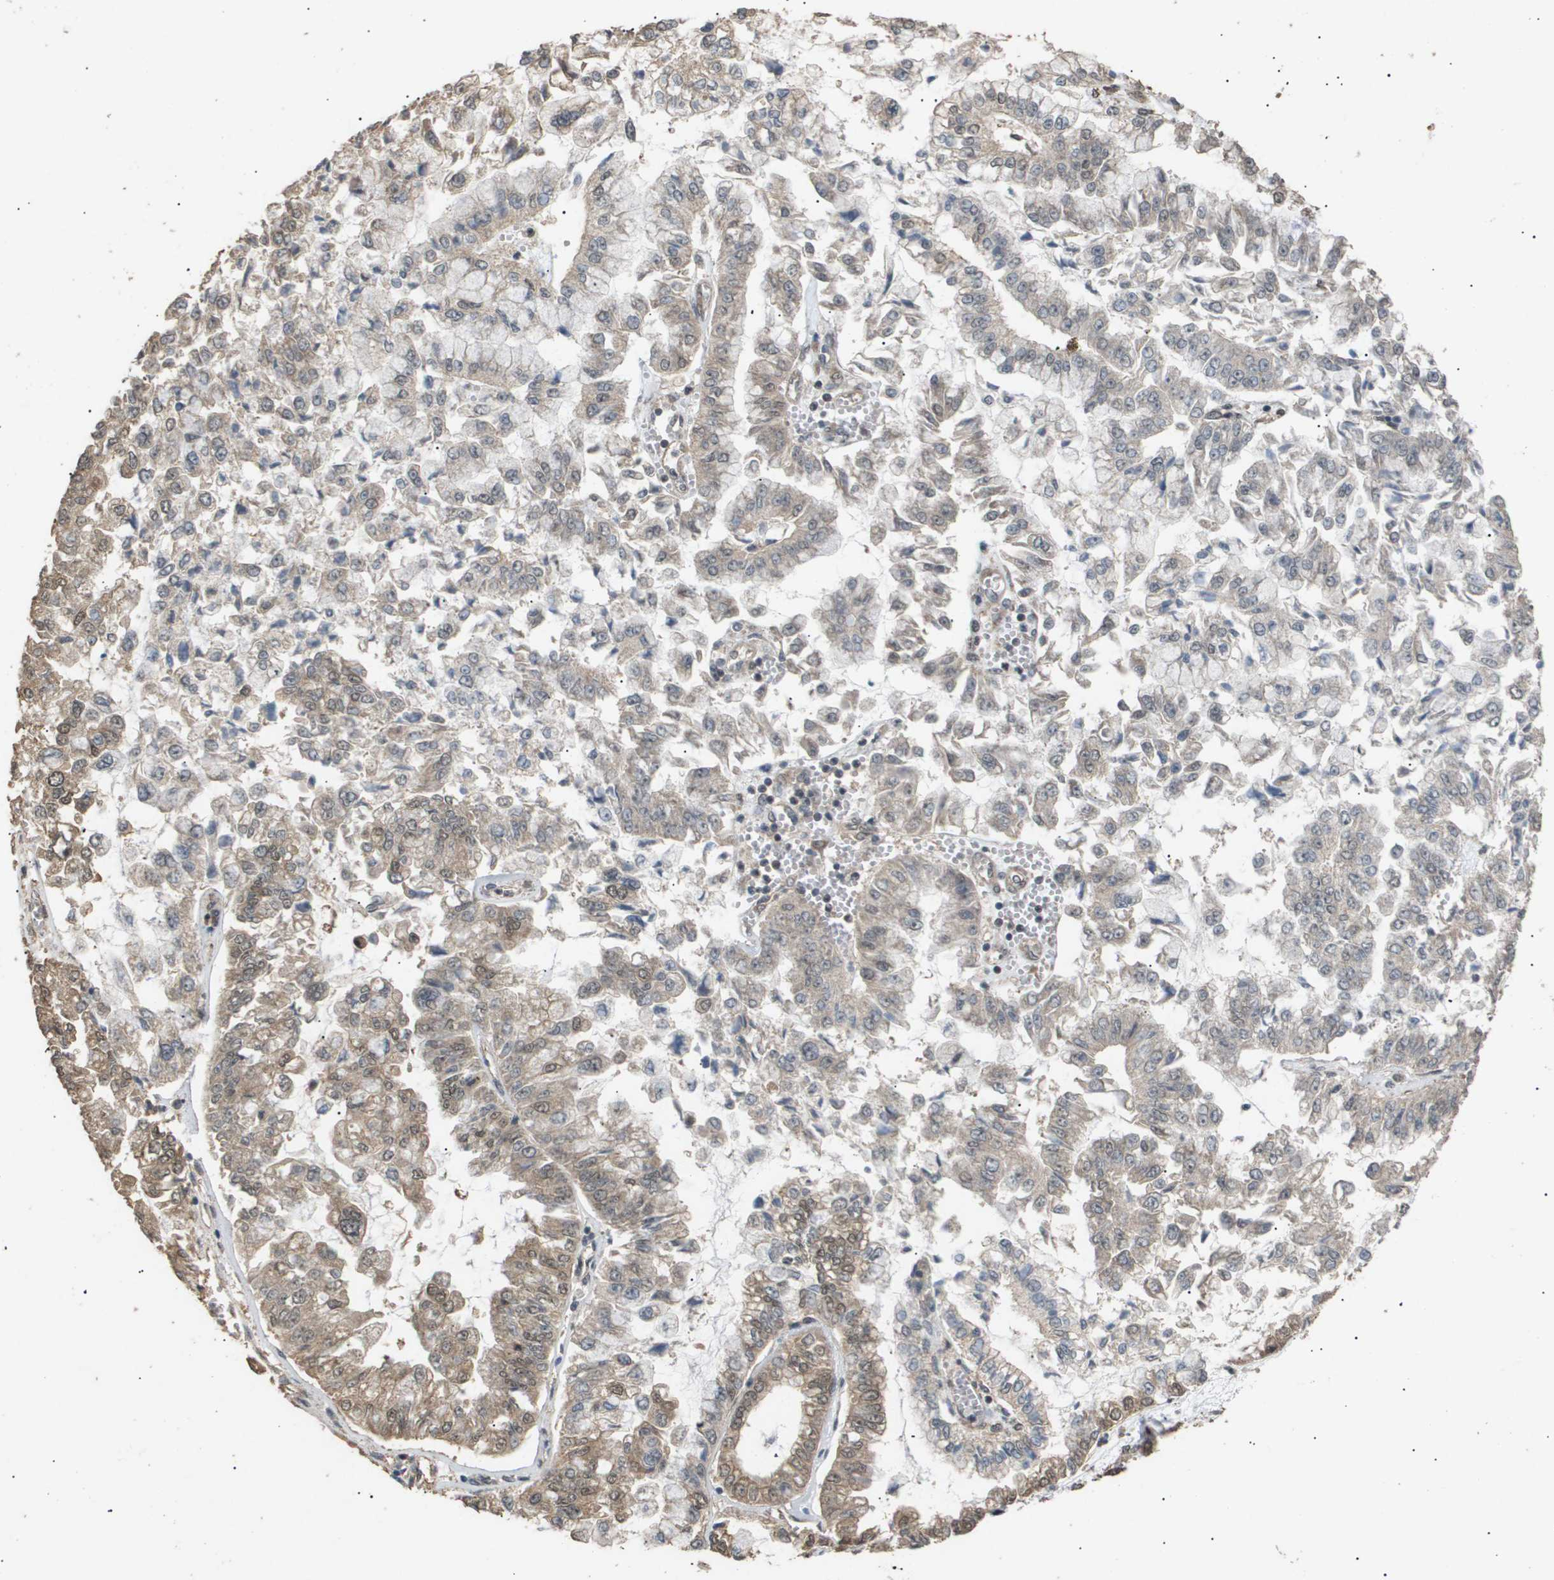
{"staining": {"intensity": "moderate", "quantity": ">75%", "location": "cytoplasmic/membranous,nuclear"}, "tissue": "liver cancer", "cell_type": "Tumor cells", "image_type": "cancer", "snomed": [{"axis": "morphology", "description": "Cholangiocarcinoma"}, {"axis": "topography", "description": "Liver"}], "caption": "This histopathology image reveals immunohistochemistry staining of cholangiocarcinoma (liver), with medium moderate cytoplasmic/membranous and nuclear expression in approximately >75% of tumor cells.", "gene": "ING1", "patient": {"sex": "female", "age": 79}}